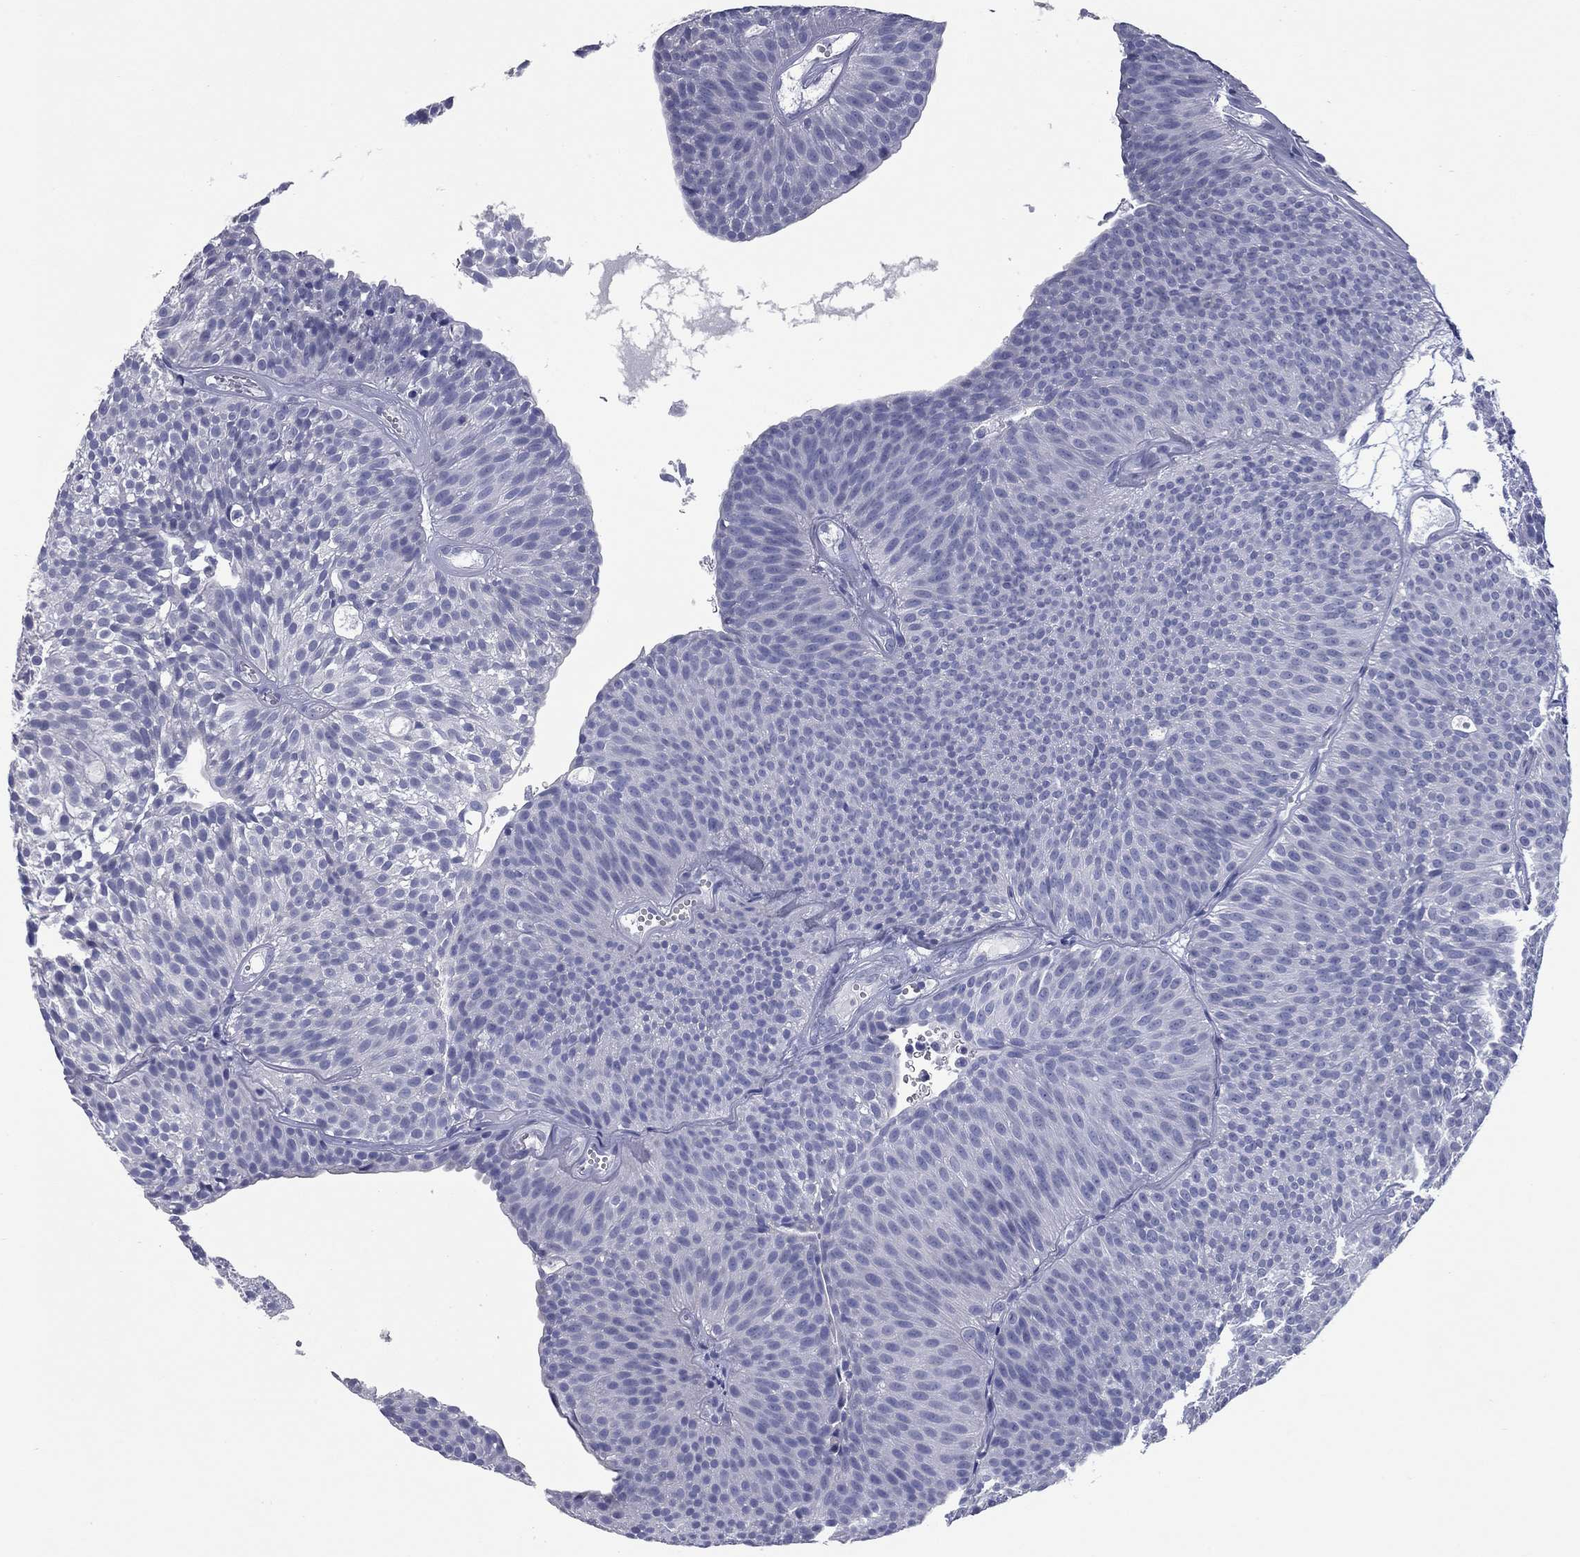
{"staining": {"intensity": "negative", "quantity": "none", "location": "none"}, "tissue": "urothelial cancer", "cell_type": "Tumor cells", "image_type": "cancer", "snomed": [{"axis": "morphology", "description": "Urothelial carcinoma, Low grade"}, {"axis": "topography", "description": "Urinary bladder"}], "caption": "This is an immunohistochemistry (IHC) image of low-grade urothelial carcinoma. There is no expression in tumor cells.", "gene": "KIRREL2", "patient": {"sex": "male", "age": 63}}